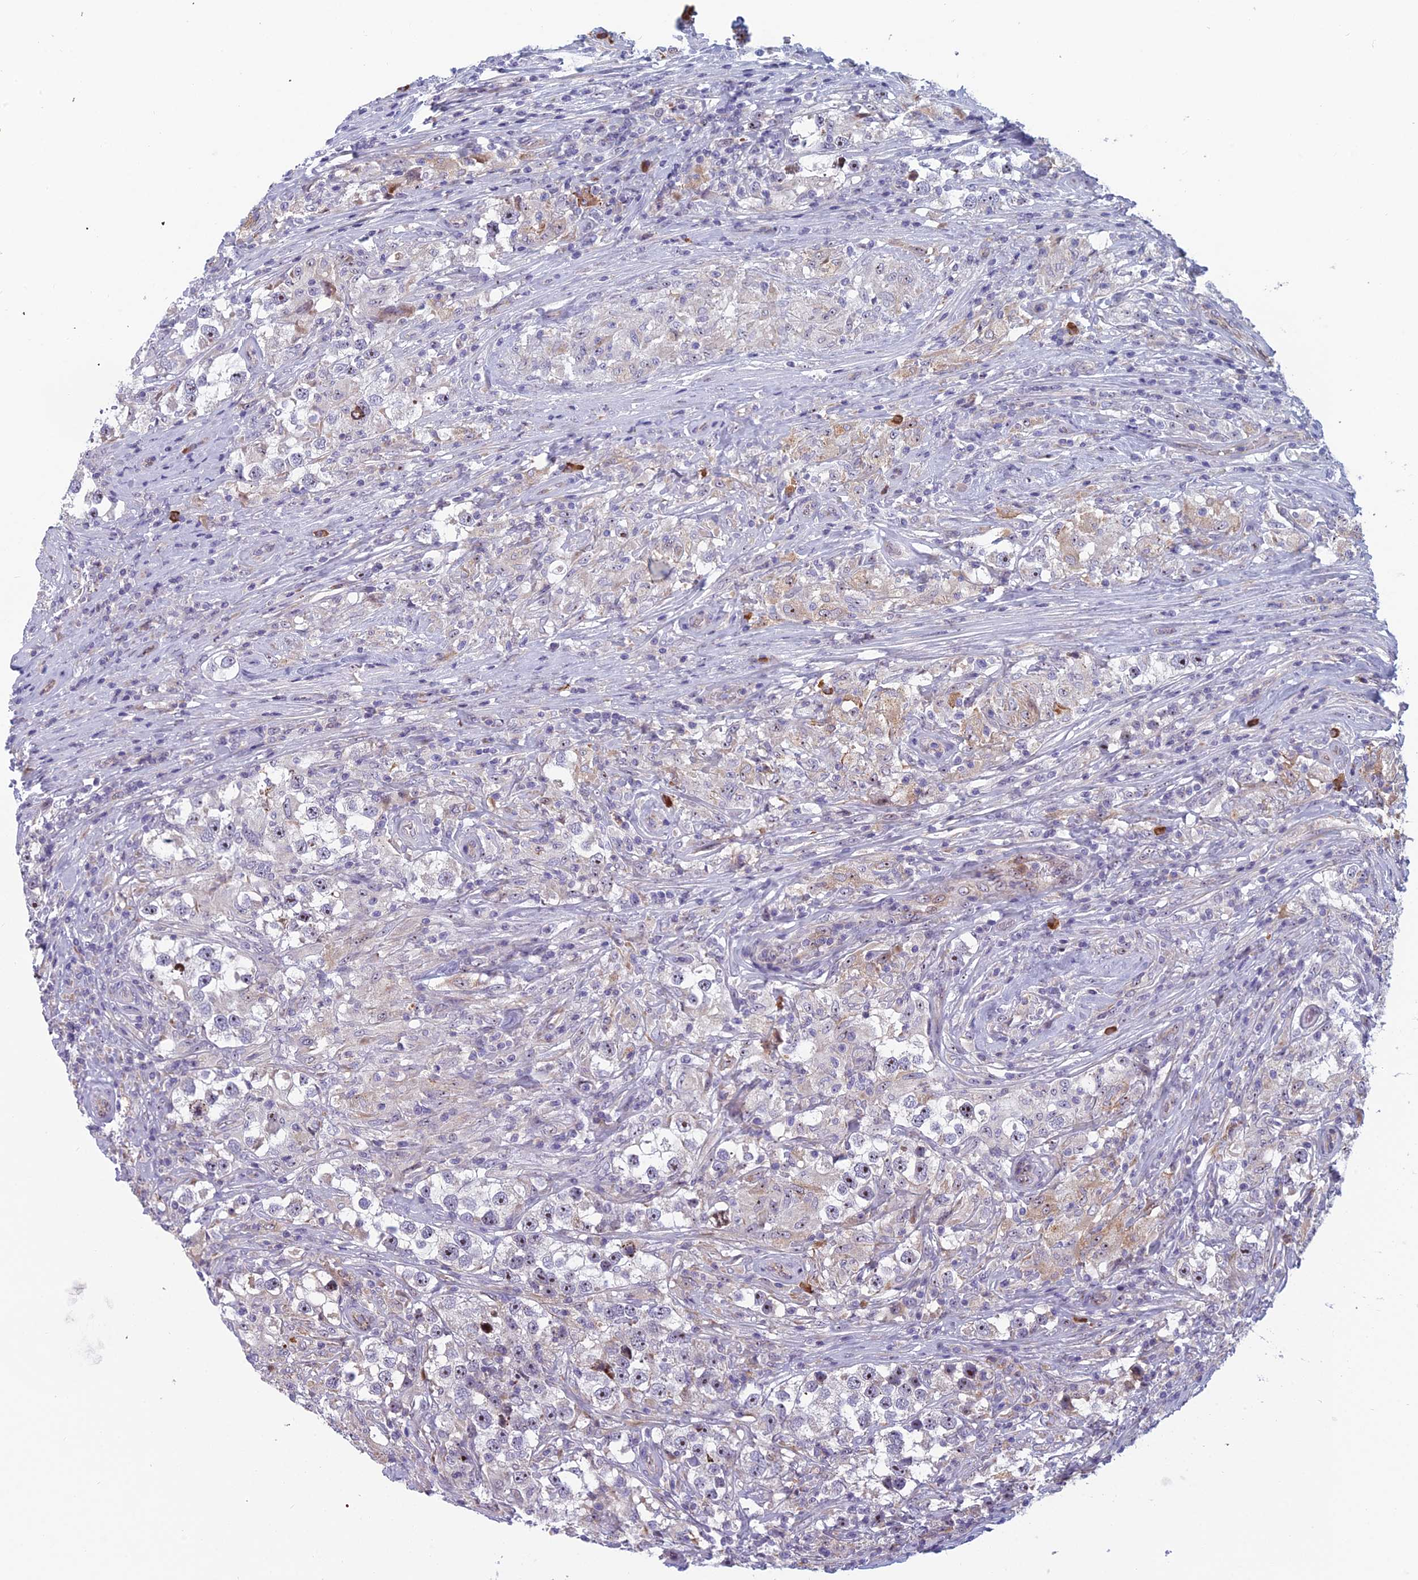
{"staining": {"intensity": "moderate", "quantity": "25%-75%", "location": "nuclear"}, "tissue": "testis cancer", "cell_type": "Tumor cells", "image_type": "cancer", "snomed": [{"axis": "morphology", "description": "Seminoma, NOS"}, {"axis": "topography", "description": "Testis"}], "caption": "A high-resolution image shows immunohistochemistry staining of testis seminoma, which demonstrates moderate nuclear positivity in approximately 25%-75% of tumor cells.", "gene": "NOC2L", "patient": {"sex": "male", "age": 46}}